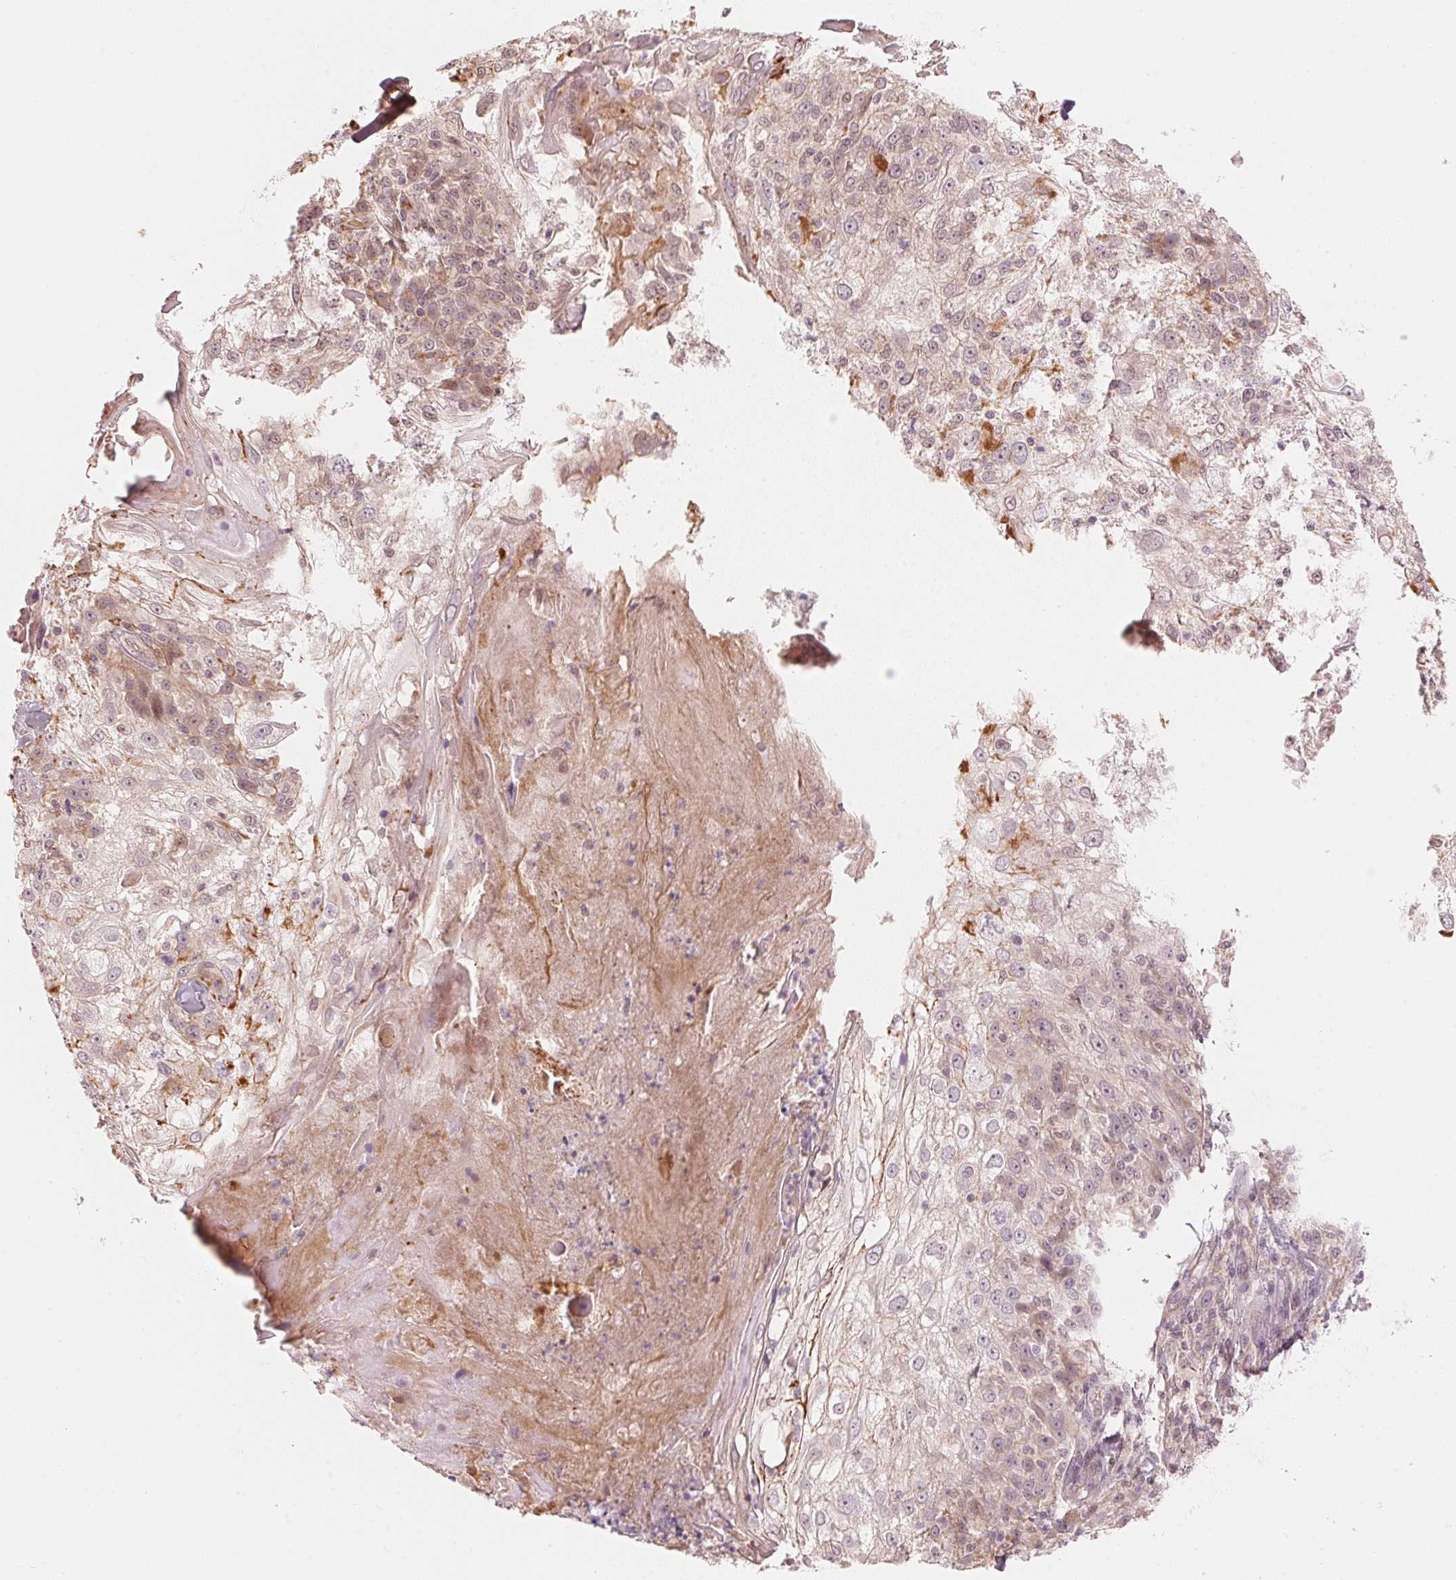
{"staining": {"intensity": "weak", "quantity": "25%-75%", "location": "cytoplasmic/membranous"}, "tissue": "skin cancer", "cell_type": "Tumor cells", "image_type": "cancer", "snomed": [{"axis": "morphology", "description": "Normal tissue, NOS"}, {"axis": "morphology", "description": "Squamous cell carcinoma, NOS"}, {"axis": "topography", "description": "Skin"}], "caption": "Weak cytoplasmic/membranous positivity for a protein is identified in approximately 25%-75% of tumor cells of skin squamous cell carcinoma using immunohistochemistry (IHC).", "gene": "PRKN", "patient": {"sex": "female", "age": 83}}